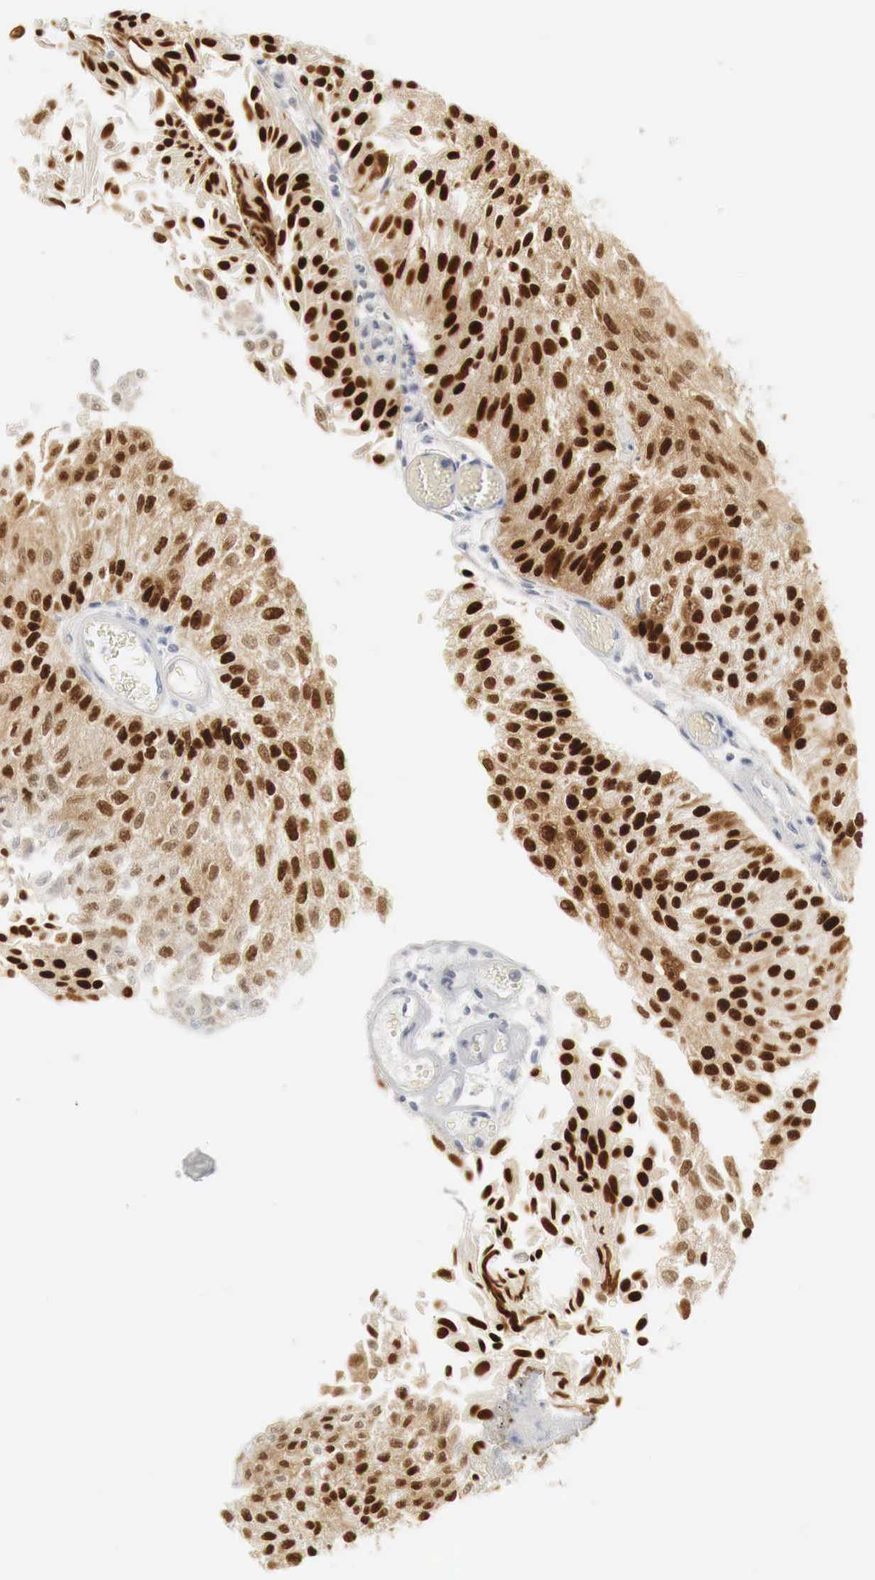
{"staining": {"intensity": "strong", "quantity": ">75%", "location": "nuclear"}, "tissue": "urothelial cancer", "cell_type": "Tumor cells", "image_type": "cancer", "snomed": [{"axis": "morphology", "description": "Urothelial carcinoma, Low grade"}, {"axis": "topography", "description": "Urinary bladder"}], "caption": "Urothelial carcinoma (low-grade) was stained to show a protein in brown. There is high levels of strong nuclear staining in about >75% of tumor cells.", "gene": "TP63", "patient": {"sex": "male", "age": 86}}